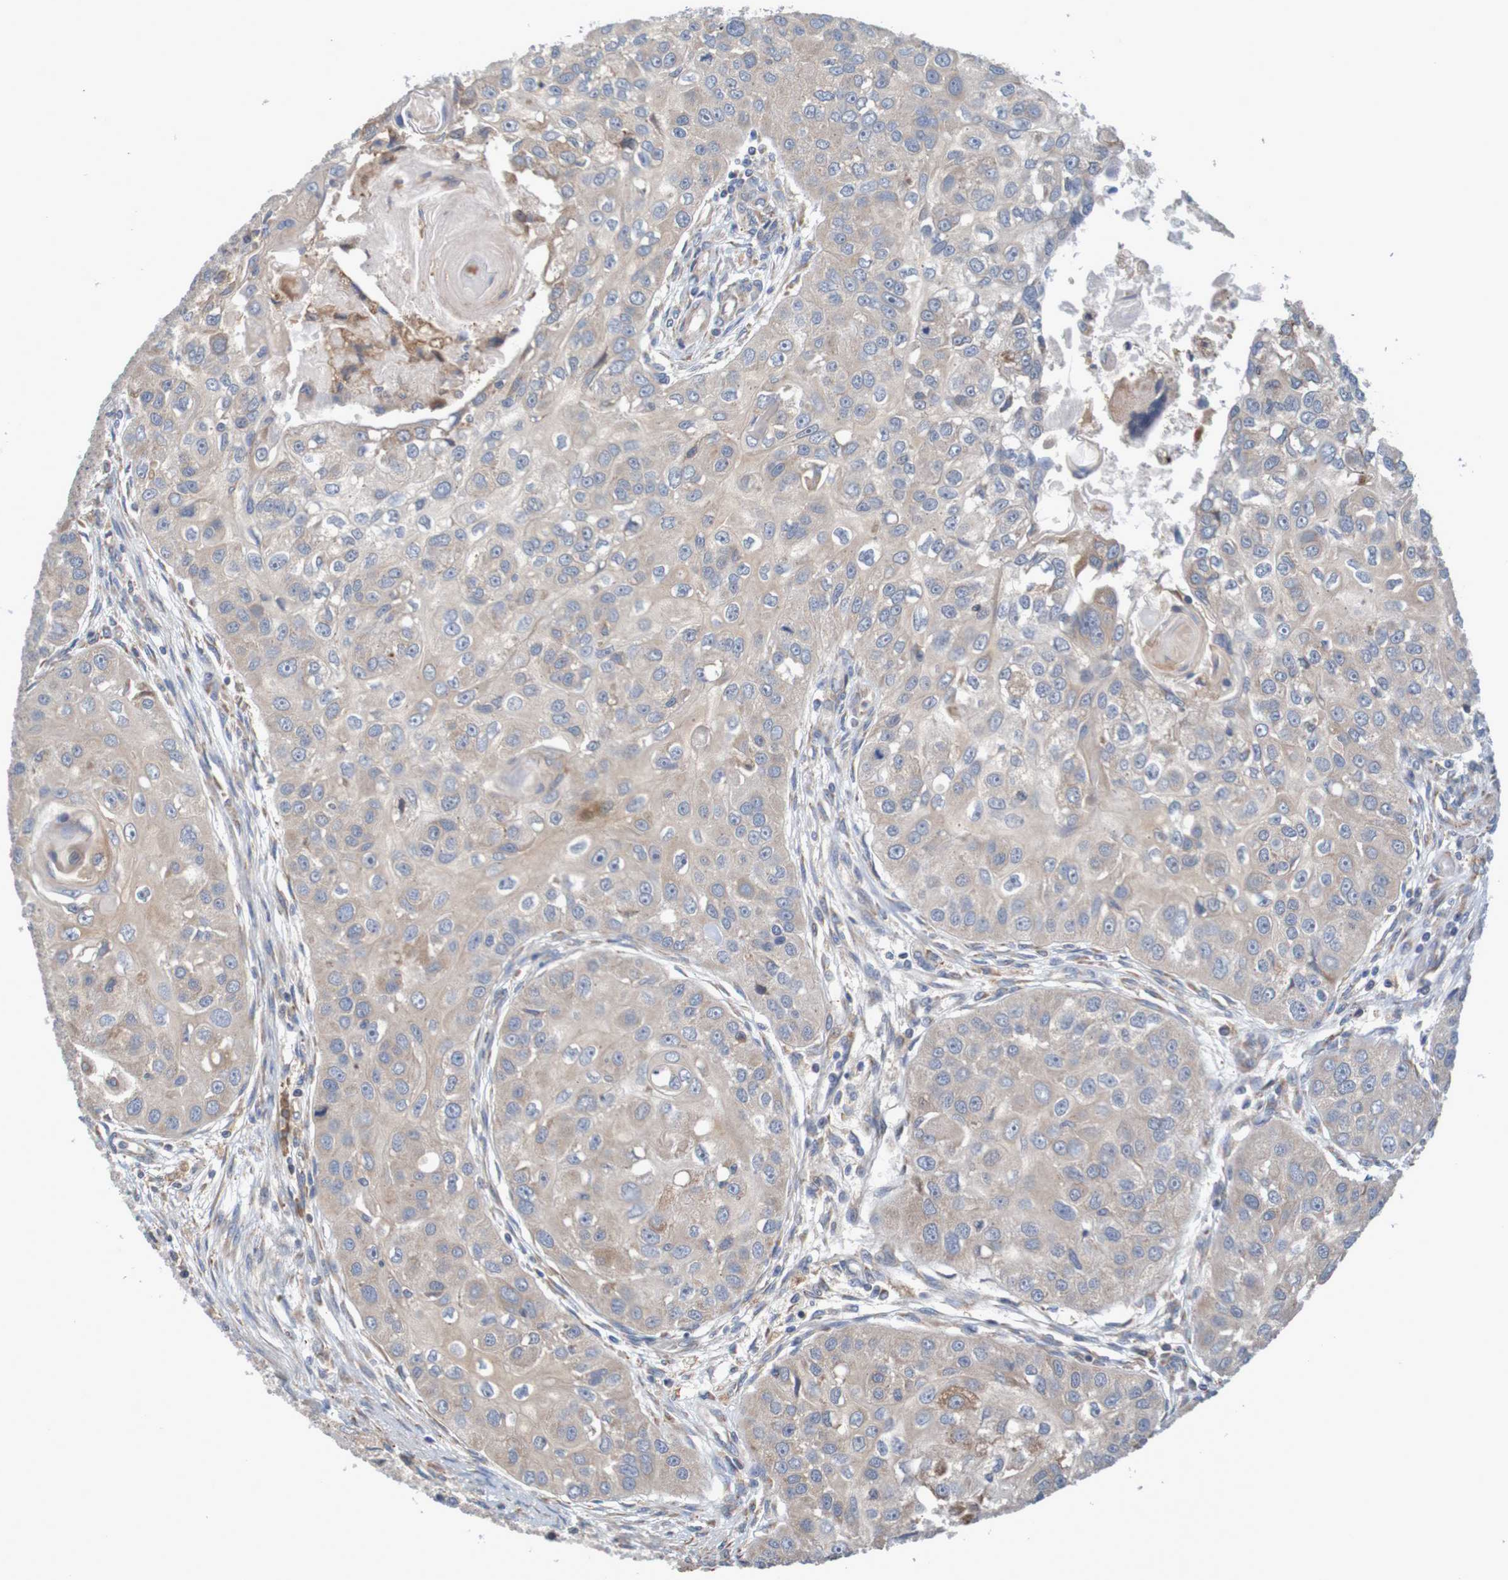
{"staining": {"intensity": "weak", "quantity": ">75%", "location": "cytoplasmic/membranous"}, "tissue": "head and neck cancer", "cell_type": "Tumor cells", "image_type": "cancer", "snomed": [{"axis": "morphology", "description": "Normal tissue, NOS"}, {"axis": "morphology", "description": "Squamous cell carcinoma, NOS"}, {"axis": "topography", "description": "Skeletal muscle"}, {"axis": "topography", "description": "Head-Neck"}], "caption": "A high-resolution histopathology image shows IHC staining of head and neck squamous cell carcinoma, which shows weak cytoplasmic/membranous expression in approximately >75% of tumor cells.", "gene": "CLDN18", "patient": {"sex": "male", "age": 51}}